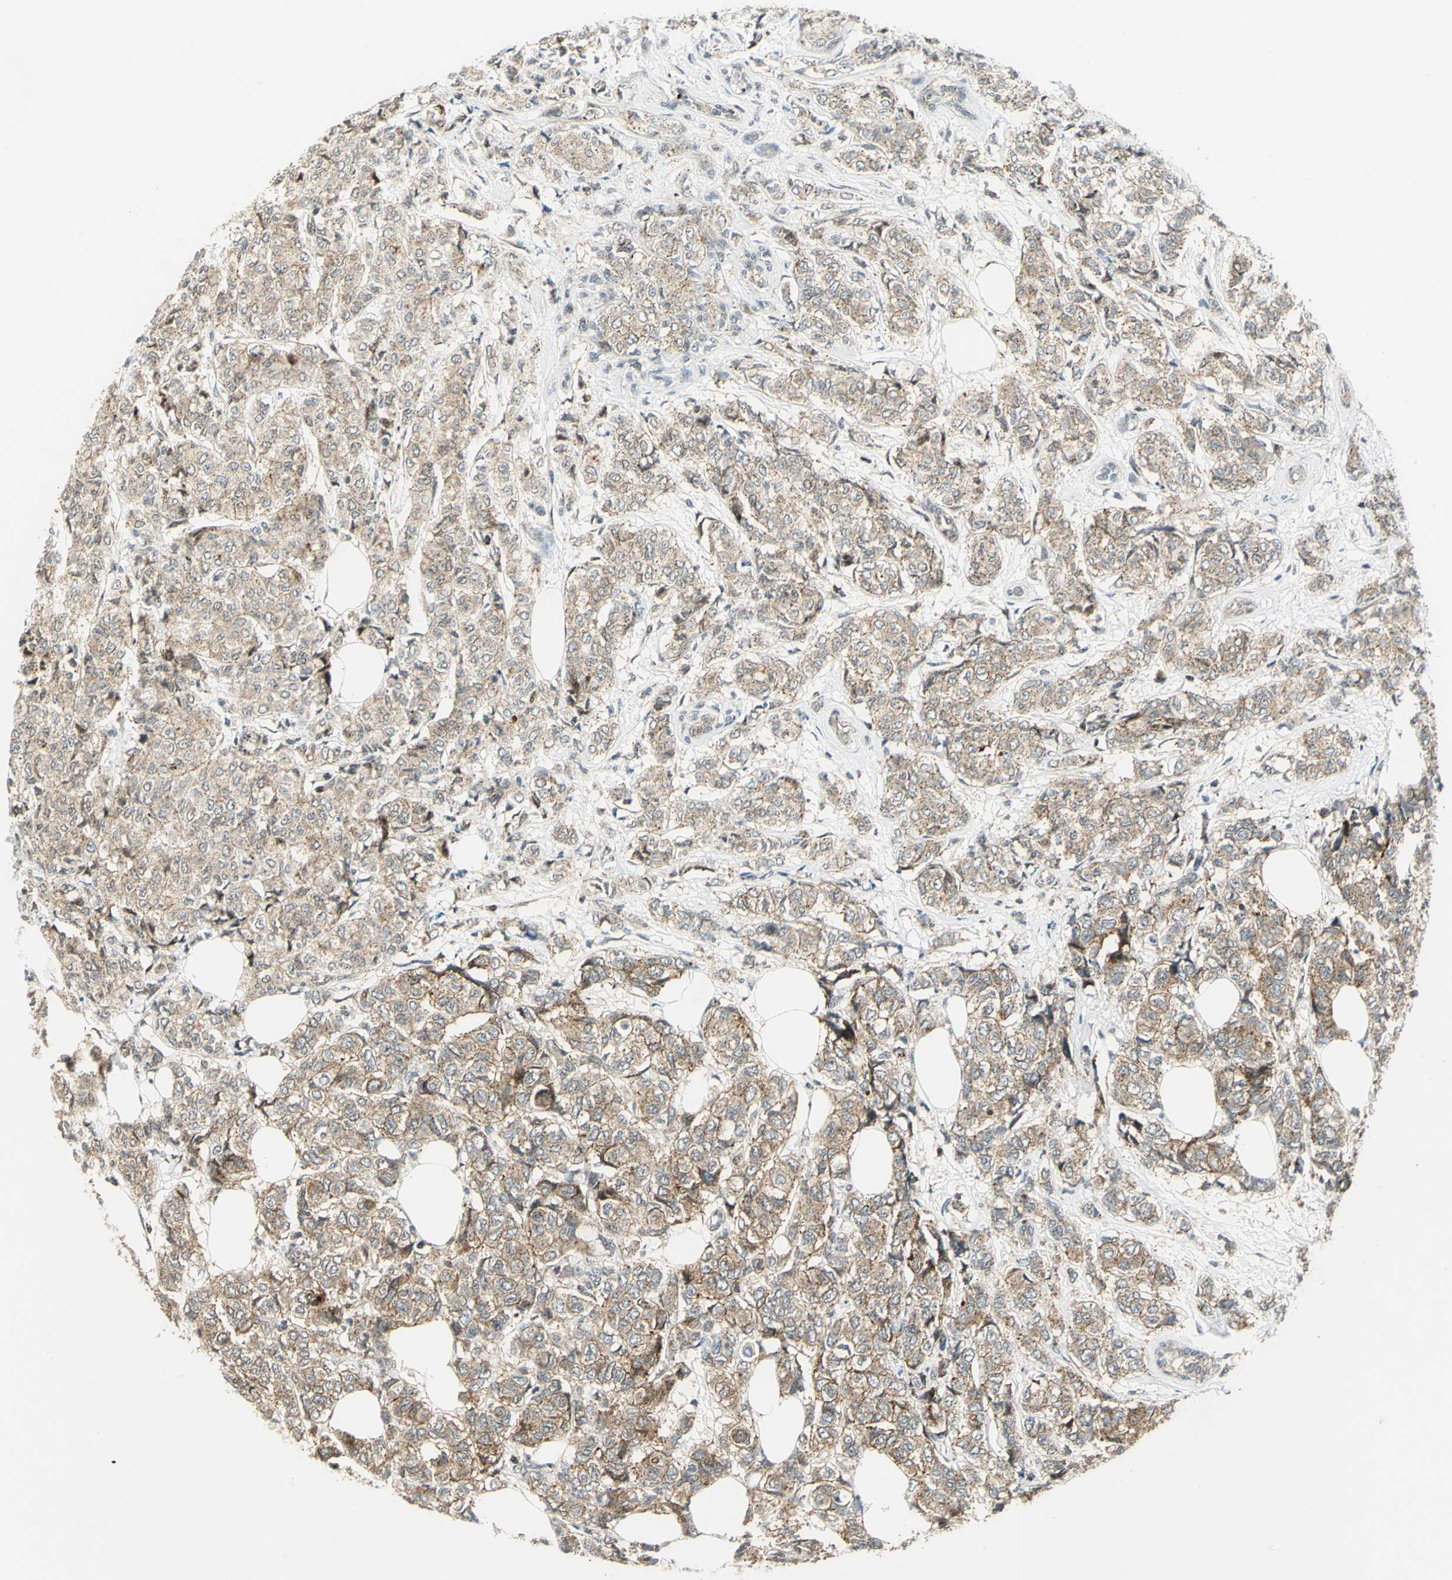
{"staining": {"intensity": "weak", "quantity": ">75%", "location": "cytoplasmic/membranous"}, "tissue": "breast cancer", "cell_type": "Tumor cells", "image_type": "cancer", "snomed": [{"axis": "morphology", "description": "Lobular carcinoma"}, {"axis": "topography", "description": "Breast"}], "caption": "Immunohistochemical staining of lobular carcinoma (breast) reveals low levels of weak cytoplasmic/membranous positivity in about >75% of tumor cells.", "gene": "ATP6V1A", "patient": {"sex": "female", "age": 60}}